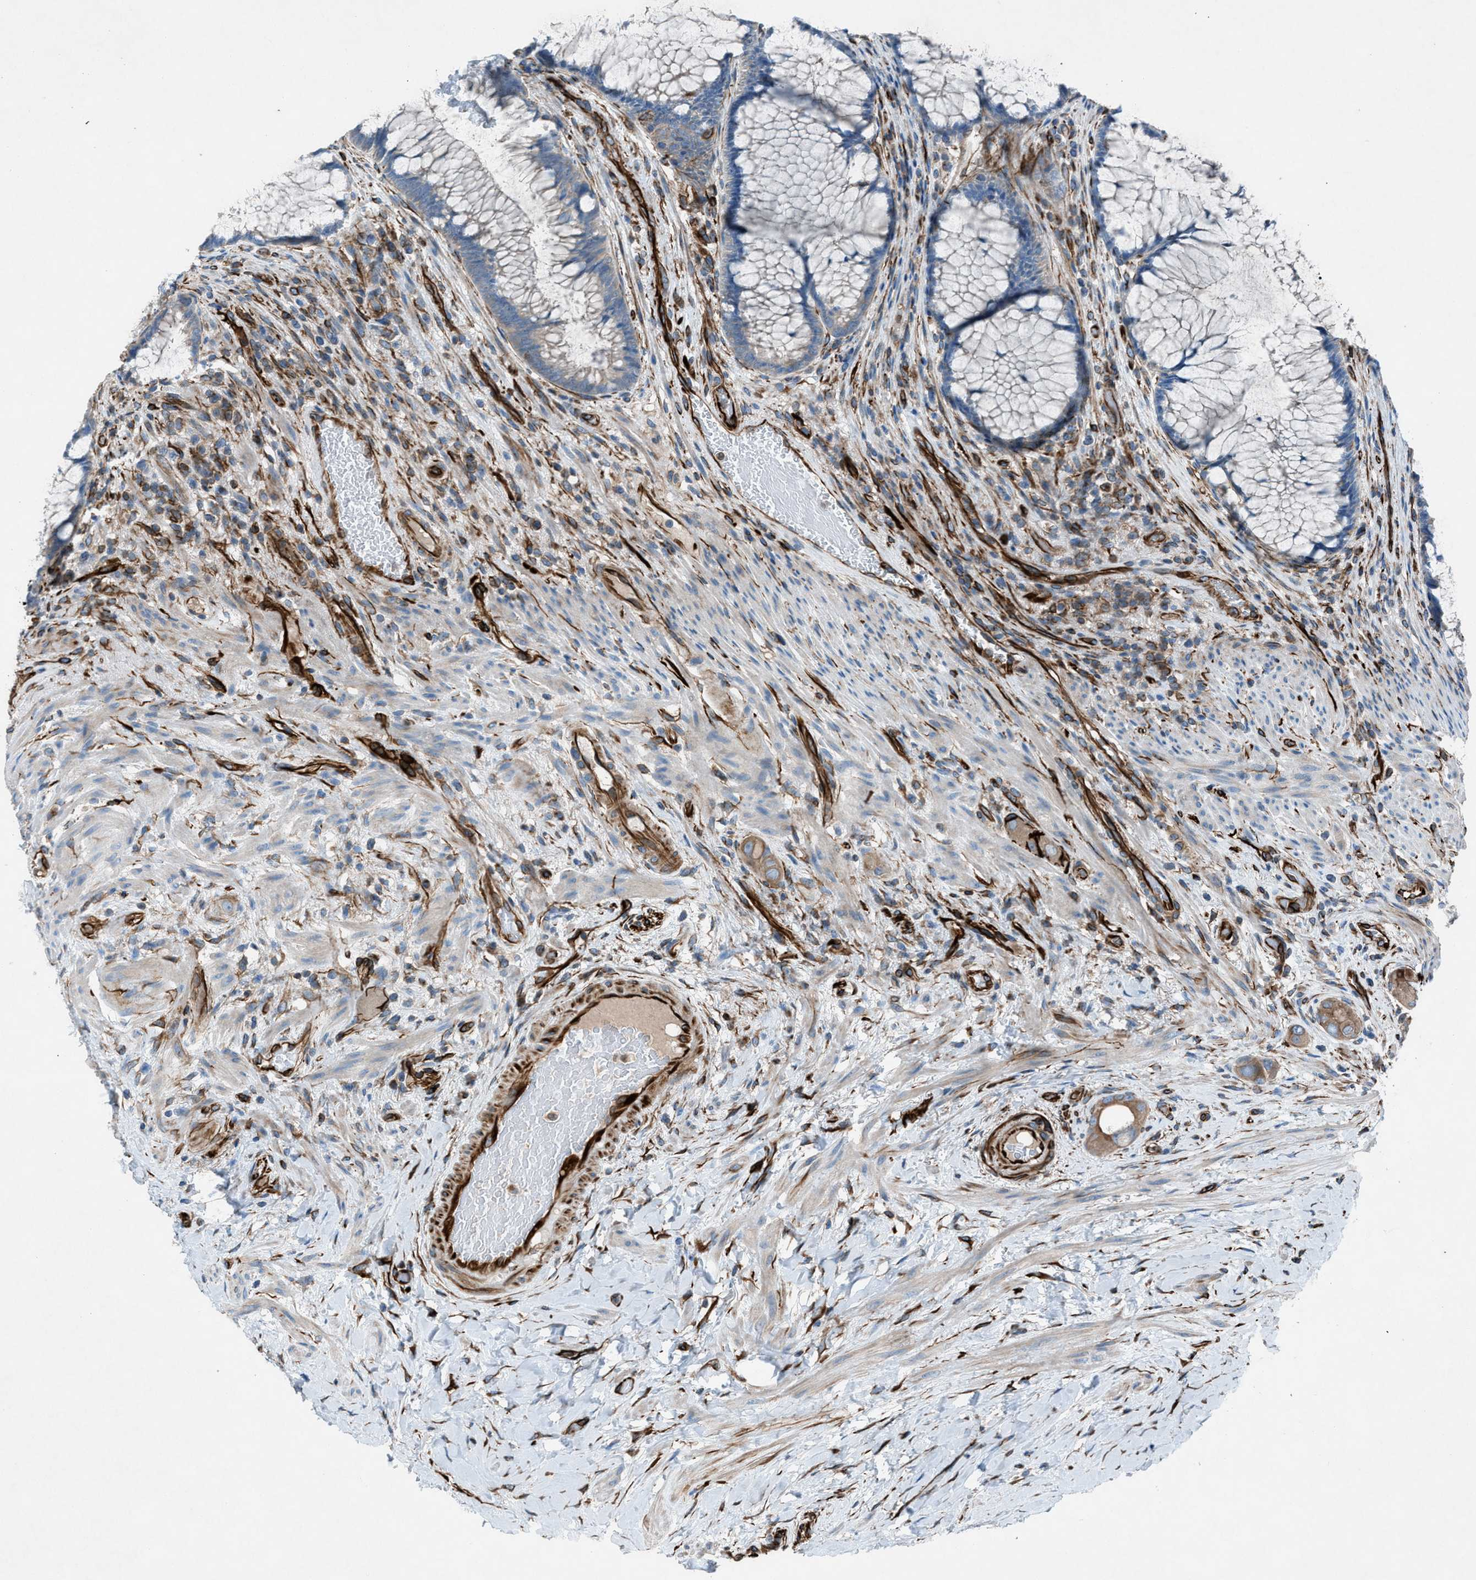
{"staining": {"intensity": "moderate", "quantity": ">75%", "location": "cytoplasmic/membranous"}, "tissue": "colorectal cancer", "cell_type": "Tumor cells", "image_type": "cancer", "snomed": [{"axis": "morphology", "description": "Adenocarcinoma, NOS"}, {"axis": "topography", "description": "Rectum"}], "caption": "This photomicrograph reveals adenocarcinoma (colorectal) stained with immunohistochemistry to label a protein in brown. The cytoplasmic/membranous of tumor cells show moderate positivity for the protein. Nuclei are counter-stained blue.", "gene": "CABP7", "patient": {"sex": "male", "age": 51}}